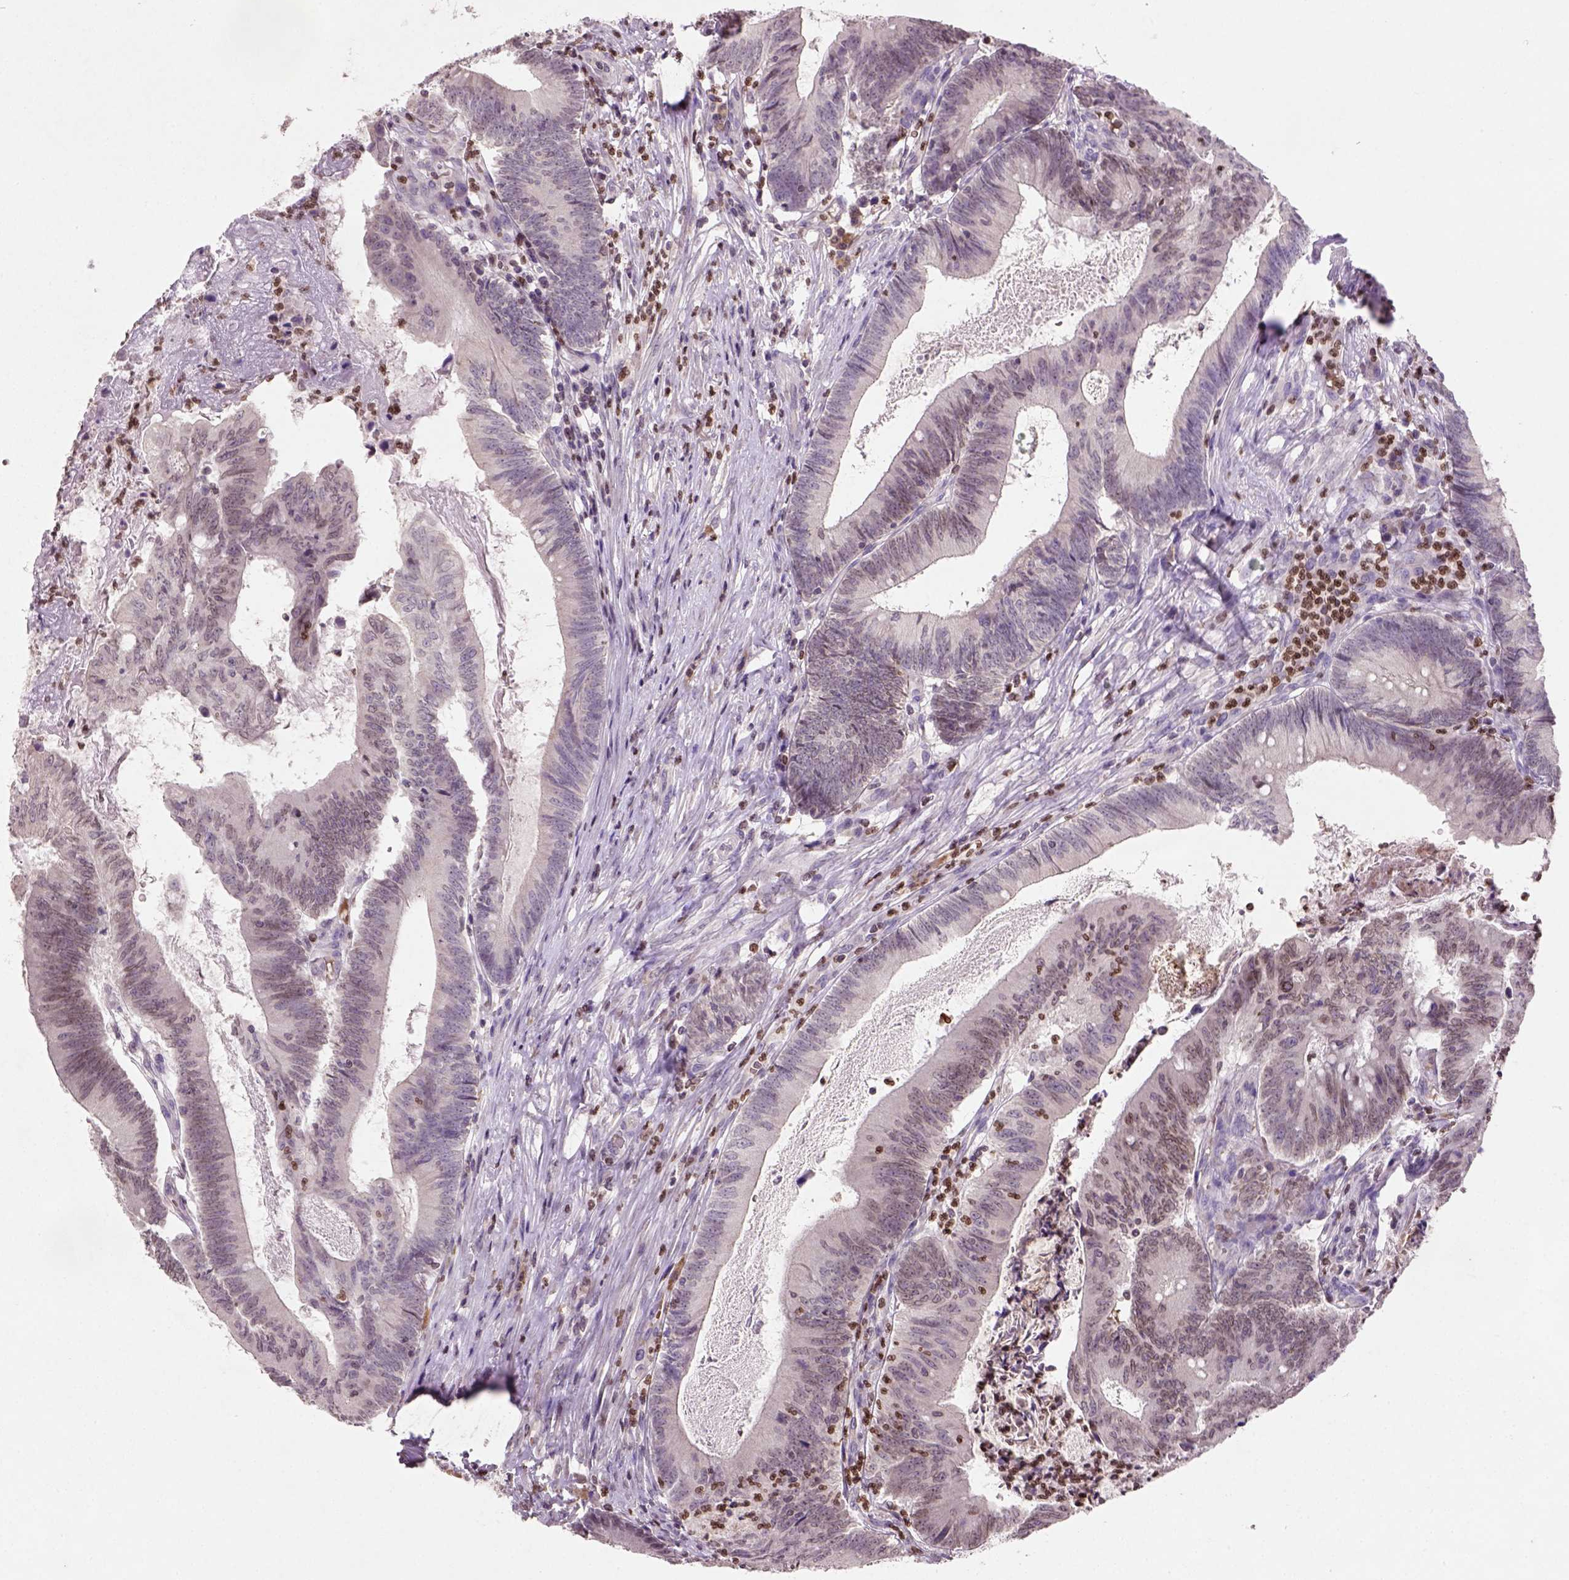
{"staining": {"intensity": "moderate", "quantity": "<25%", "location": "cytoplasmic/membranous,nuclear"}, "tissue": "colorectal cancer", "cell_type": "Tumor cells", "image_type": "cancer", "snomed": [{"axis": "morphology", "description": "Adenocarcinoma, NOS"}, {"axis": "topography", "description": "Colon"}], "caption": "High-magnification brightfield microscopy of adenocarcinoma (colorectal) stained with DAB (brown) and counterstained with hematoxylin (blue). tumor cells exhibit moderate cytoplasmic/membranous and nuclear expression is identified in approximately<25% of cells.", "gene": "NUDT3", "patient": {"sex": "female", "age": 70}}